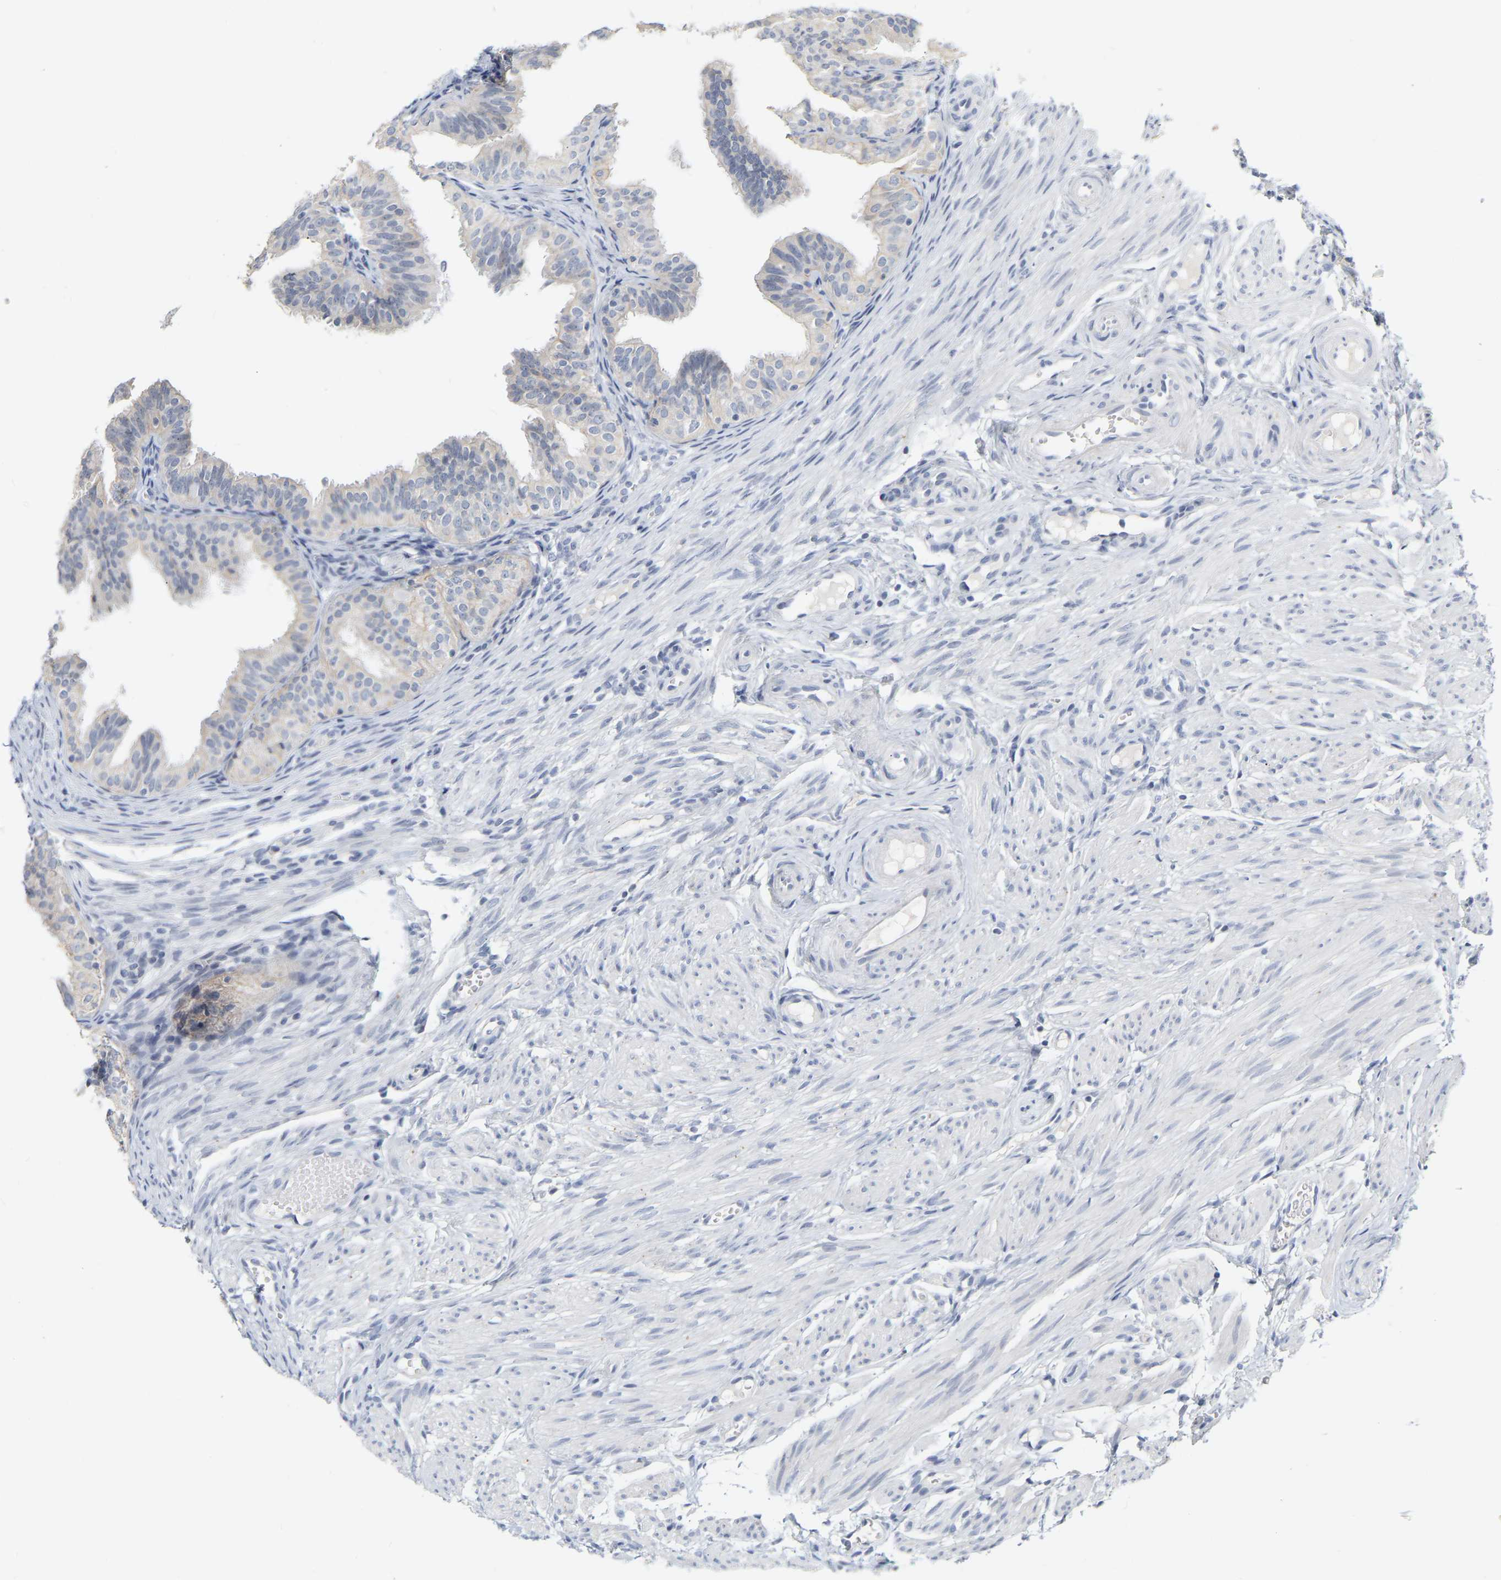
{"staining": {"intensity": "negative", "quantity": "none", "location": "none"}, "tissue": "fallopian tube", "cell_type": "Glandular cells", "image_type": "normal", "snomed": [{"axis": "morphology", "description": "Normal tissue, NOS"}, {"axis": "topography", "description": "Fallopian tube"}], "caption": "The image exhibits no significant expression in glandular cells of fallopian tube. (DAB immunohistochemistry visualized using brightfield microscopy, high magnification).", "gene": "KRT76", "patient": {"sex": "female", "age": 35}}